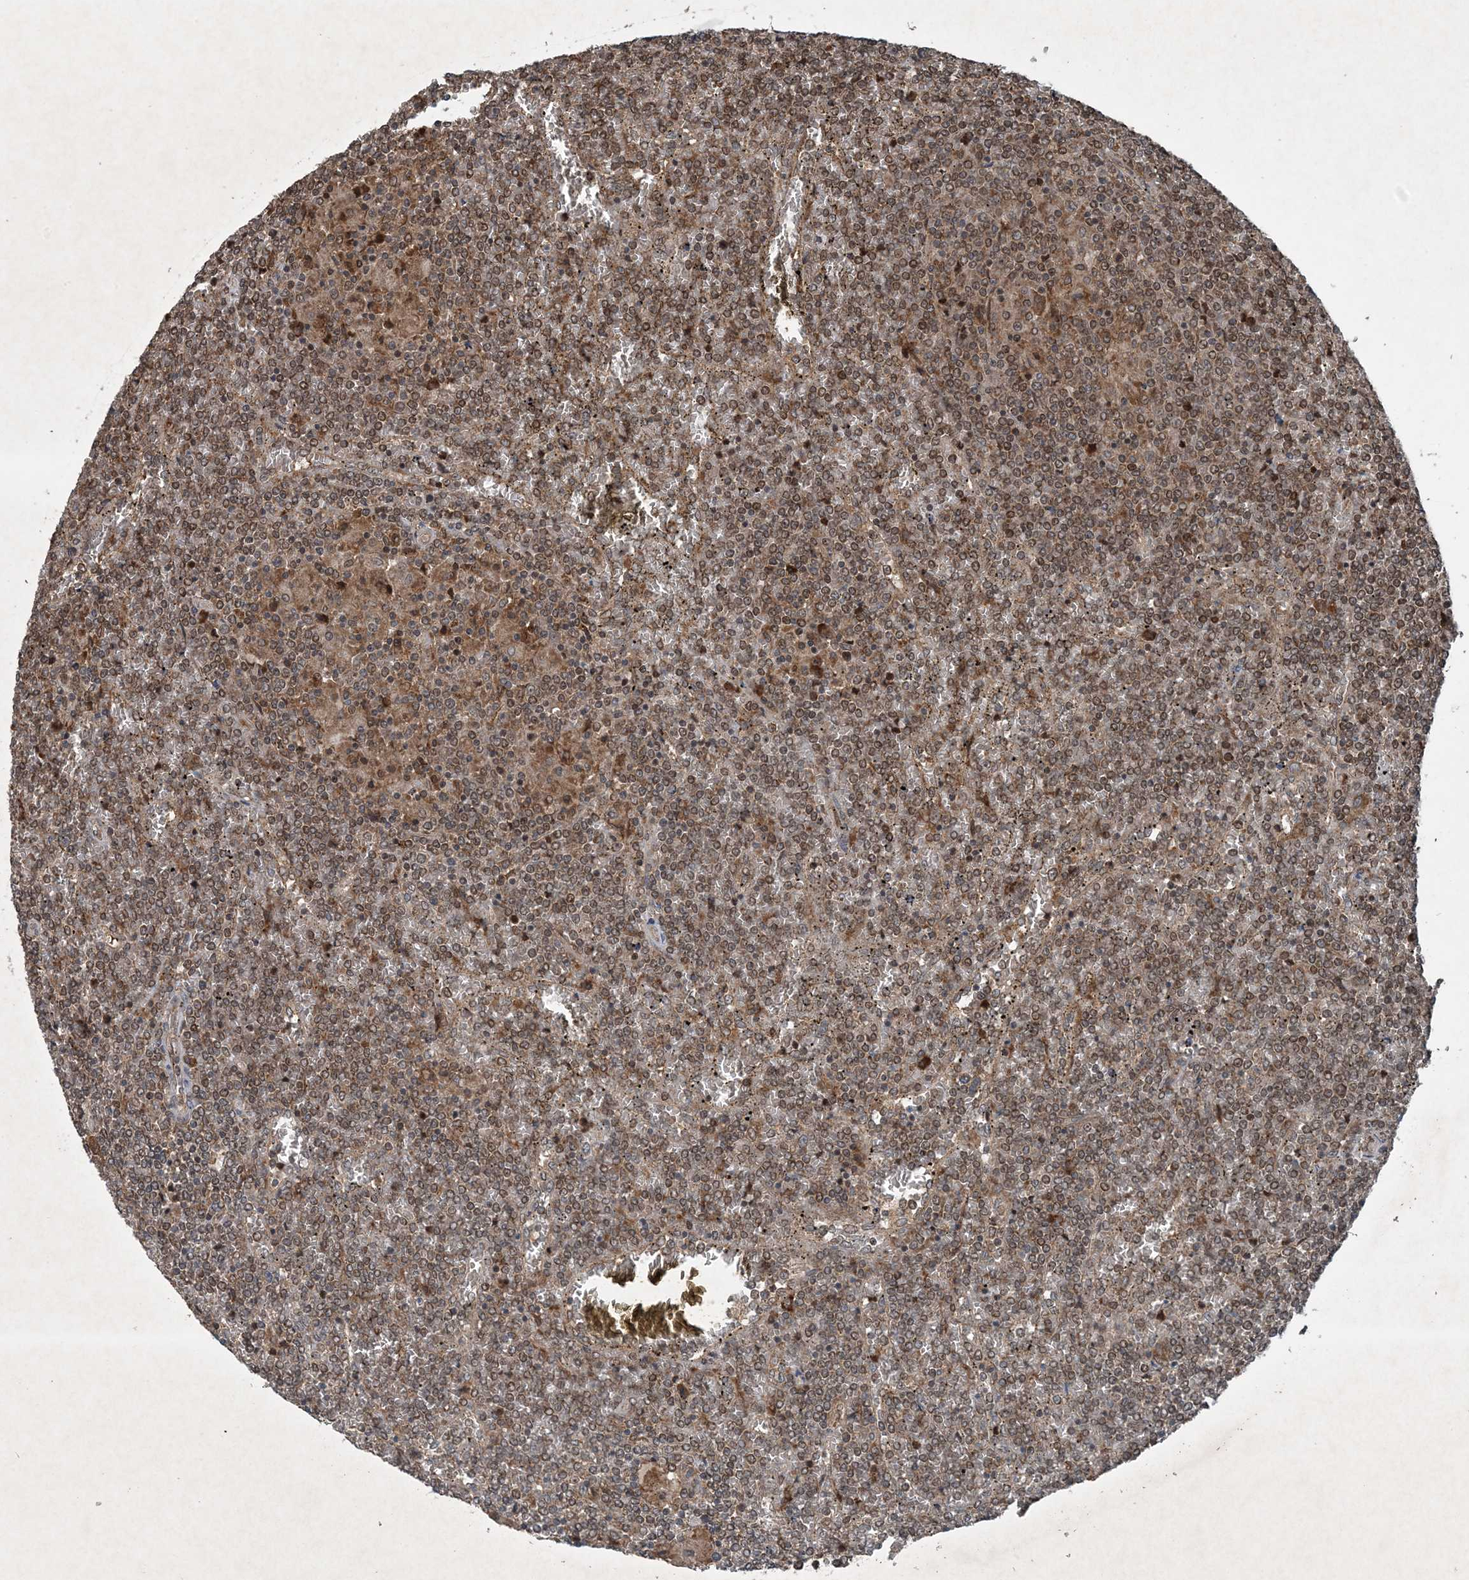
{"staining": {"intensity": "moderate", "quantity": ">75%", "location": "cytoplasmic/membranous,nuclear"}, "tissue": "lymphoma", "cell_type": "Tumor cells", "image_type": "cancer", "snomed": [{"axis": "morphology", "description": "Malignant lymphoma, non-Hodgkin's type, Low grade"}, {"axis": "topography", "description": "Spleen"}], "caption": "Moderate cytoplasmic/membranous and nuclear positivity is appreciated in about >75% of tumor cells in low-grade malignant lymphoma, non-Hodgkin's type.", "gene": "GNG5", "patient": {"sex": "female", "age": 19}}